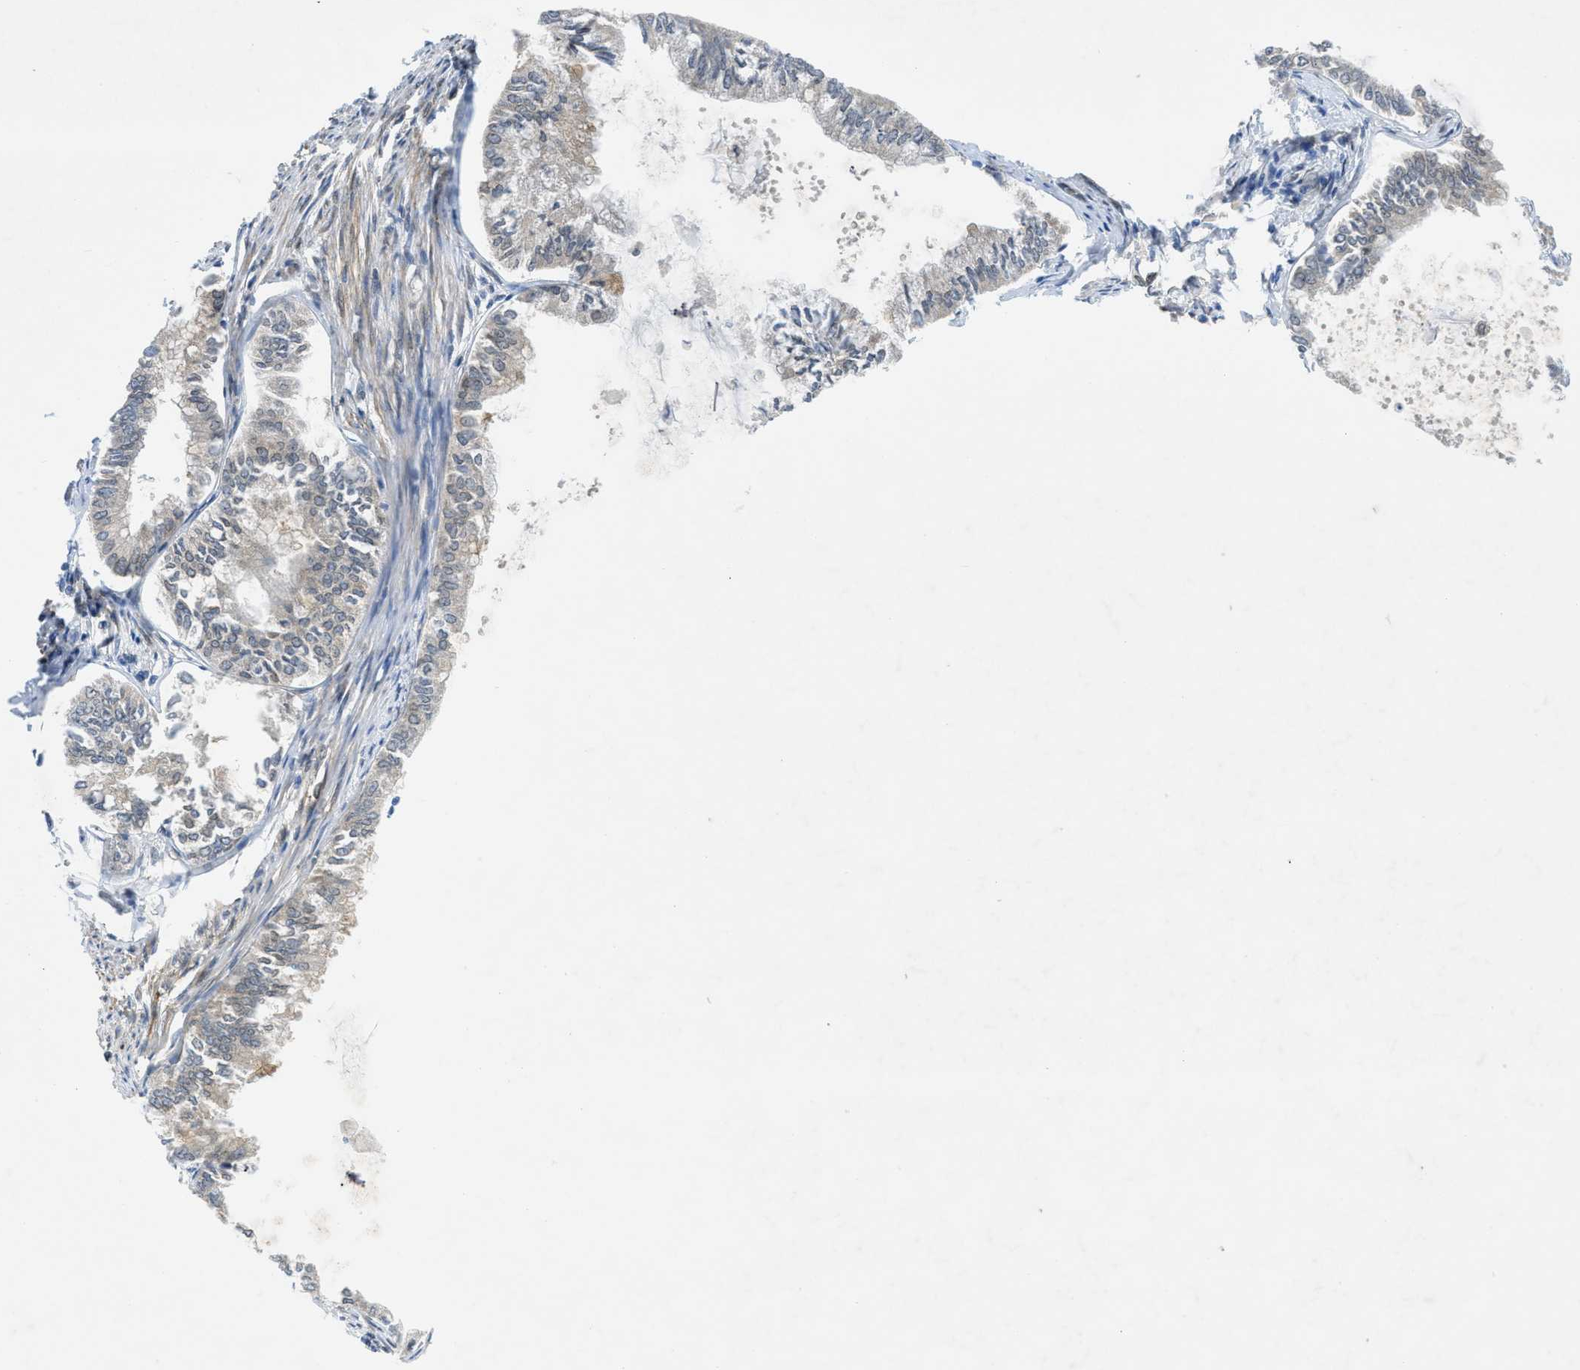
{"staining": {"intensity": "negative", "quantity": "none", "location": "none"}, "tissue": "endometrial cancer", "cell_type": "Tumor cells", "image_type": "cancer", "snomed": [{"axis": "morphology", "description": "Adenocarcinoma, NOS"}, {"axis": "topography", "description": "Endometrium"}], "caption": "Endometrial adenocarcinoma stained for a protein using IHC shows no staining tumor cells.", "gene": "EIF2AK3", "patient": {"sex": "female", "age": 86}}